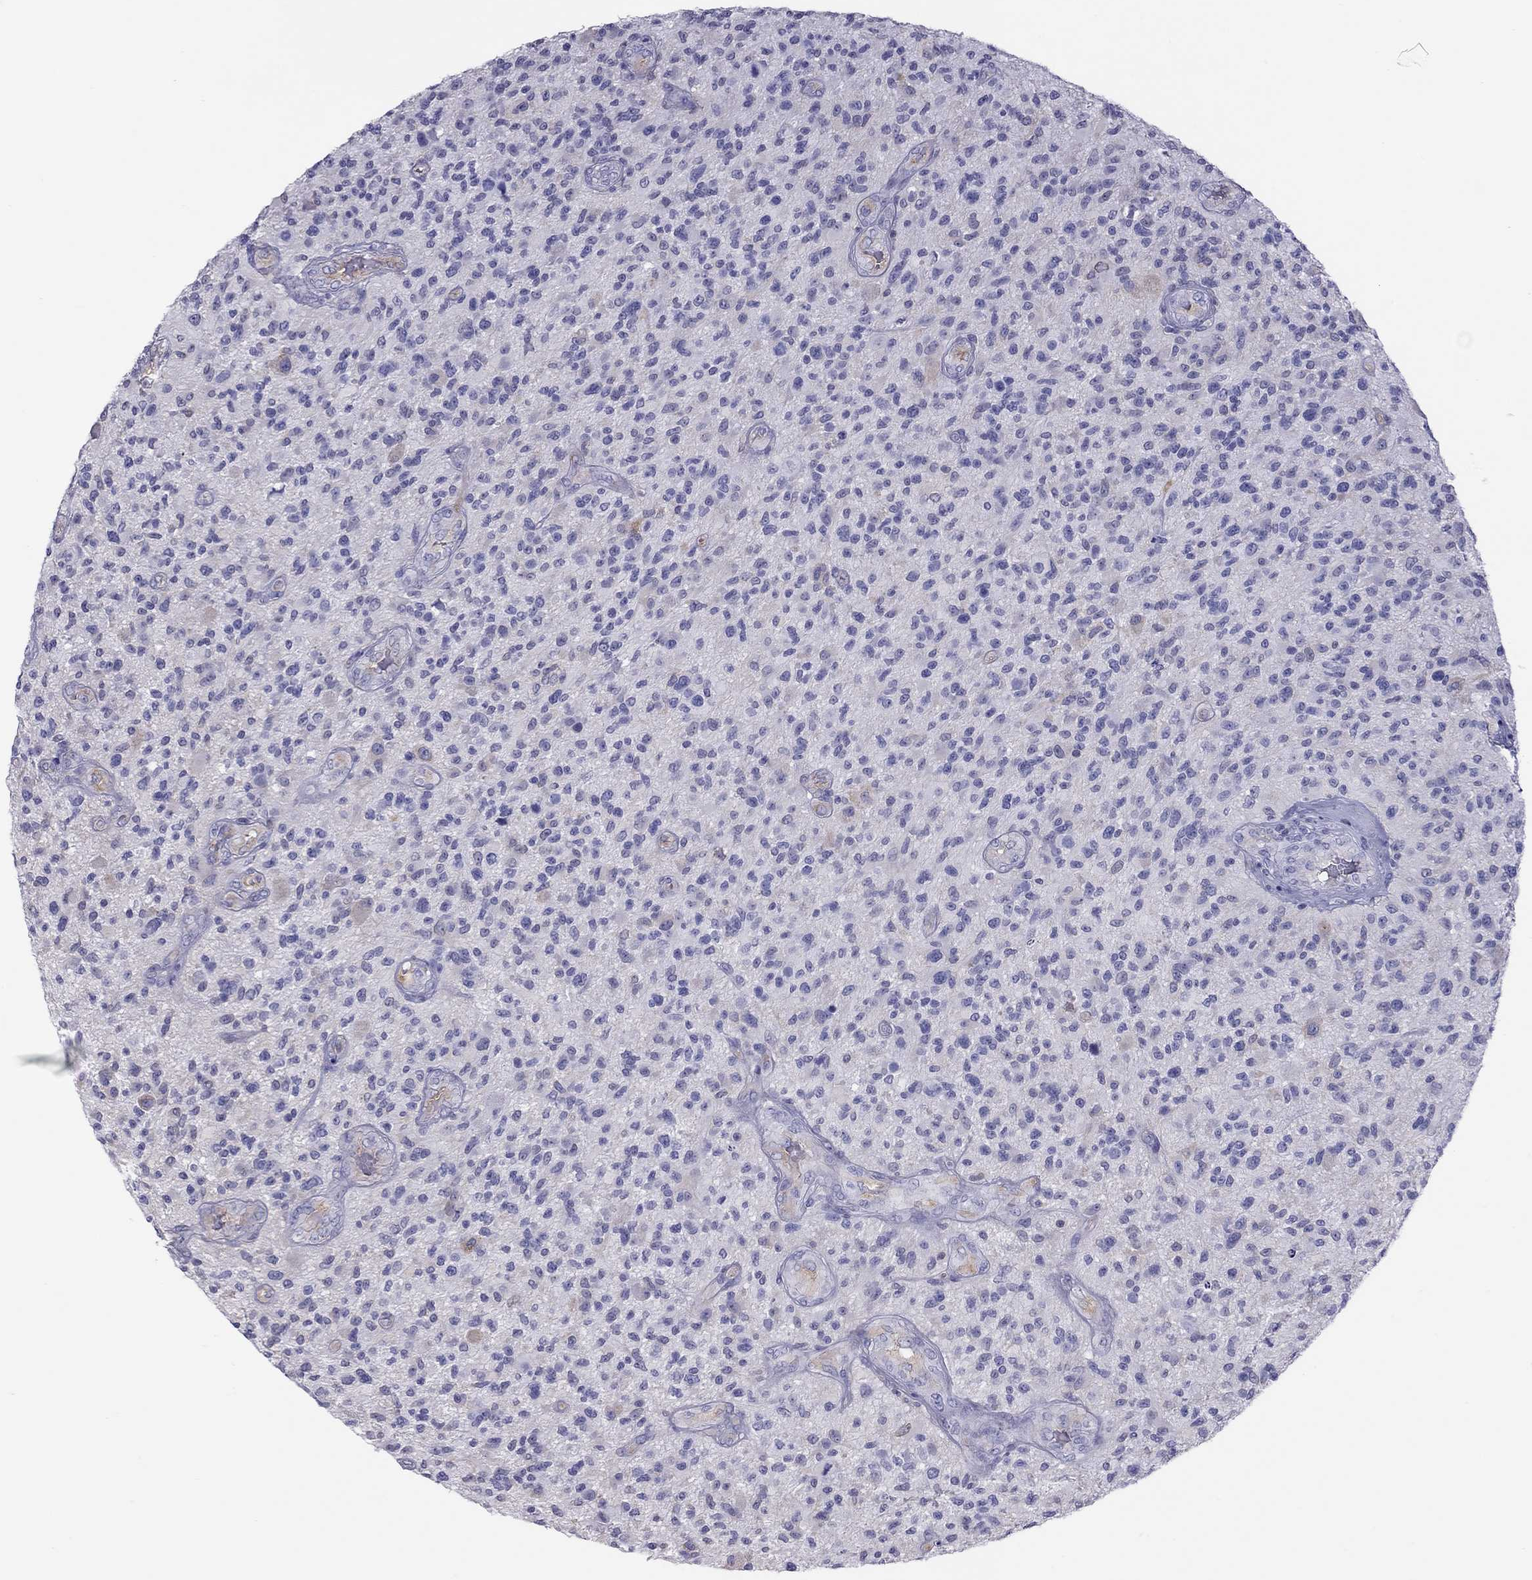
{"staining": {"intensity": "negative", "quantity": "none", "location": "none"}, "tissue": "glioma", "cell_type": "Tumor cells", "image_type": "cancer", "snomed": [{"axis": "morphology", "description": "Glioma, malignant, High grade"}, {"axis": "topography", "description": "Brain"}], "caption": "This micrograph is of glioma stained with immunohistochemistry to label a protein in brown with the nuclei are counter-stained blue. There is no staining in tumor cells.", "gene": "ALOX15B", "patient": {"sex": "male", "age": 47}}